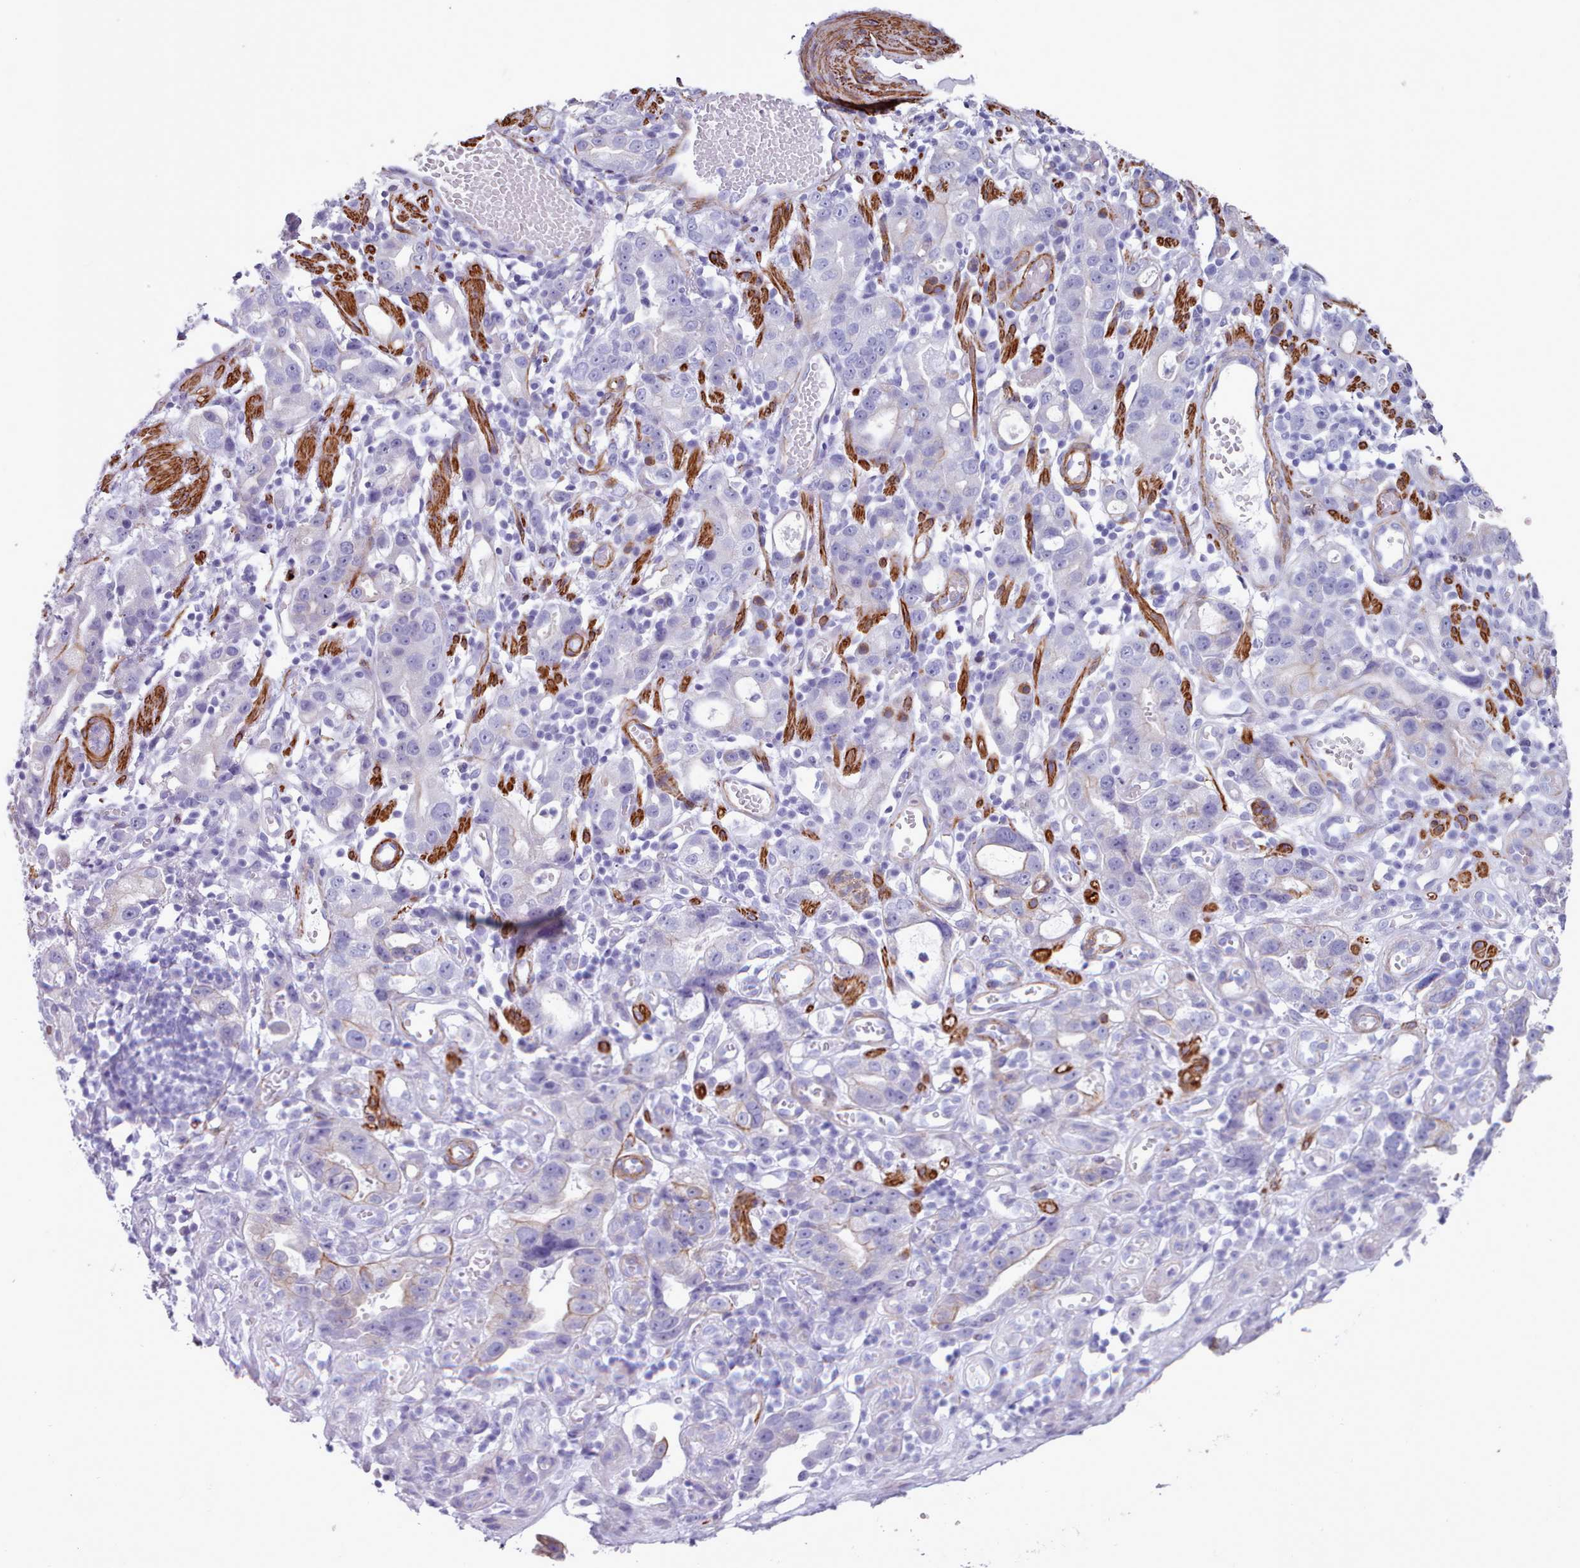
{"staining": {"intensity": "negative", "quantity": "none", "location": "none"}, "tissue": "stomach cancer", "cell_type": "Tumor cells", "image_type": "cancer", "snomed": [{"axis": "morphology", "description": "Adenocarcinoma, NOS"}, {"axis": "topography", "description": "Stomach"}], "caption": "High magnification brightfield microscopy of stomach cancer stained with DAB (3,3'-diaminobenzidine) (brown) and counterstained with hematoxylin (blue): tumor cells show no significant positivity. (Stains: DAB (3,3'-diaminobenzidine) IHC with hematoxylin counter stain, Microscopy: brightfield microscopy at high magnification).", "gene": "FPGS", "patient": {"sex": "male", "age": 55}}